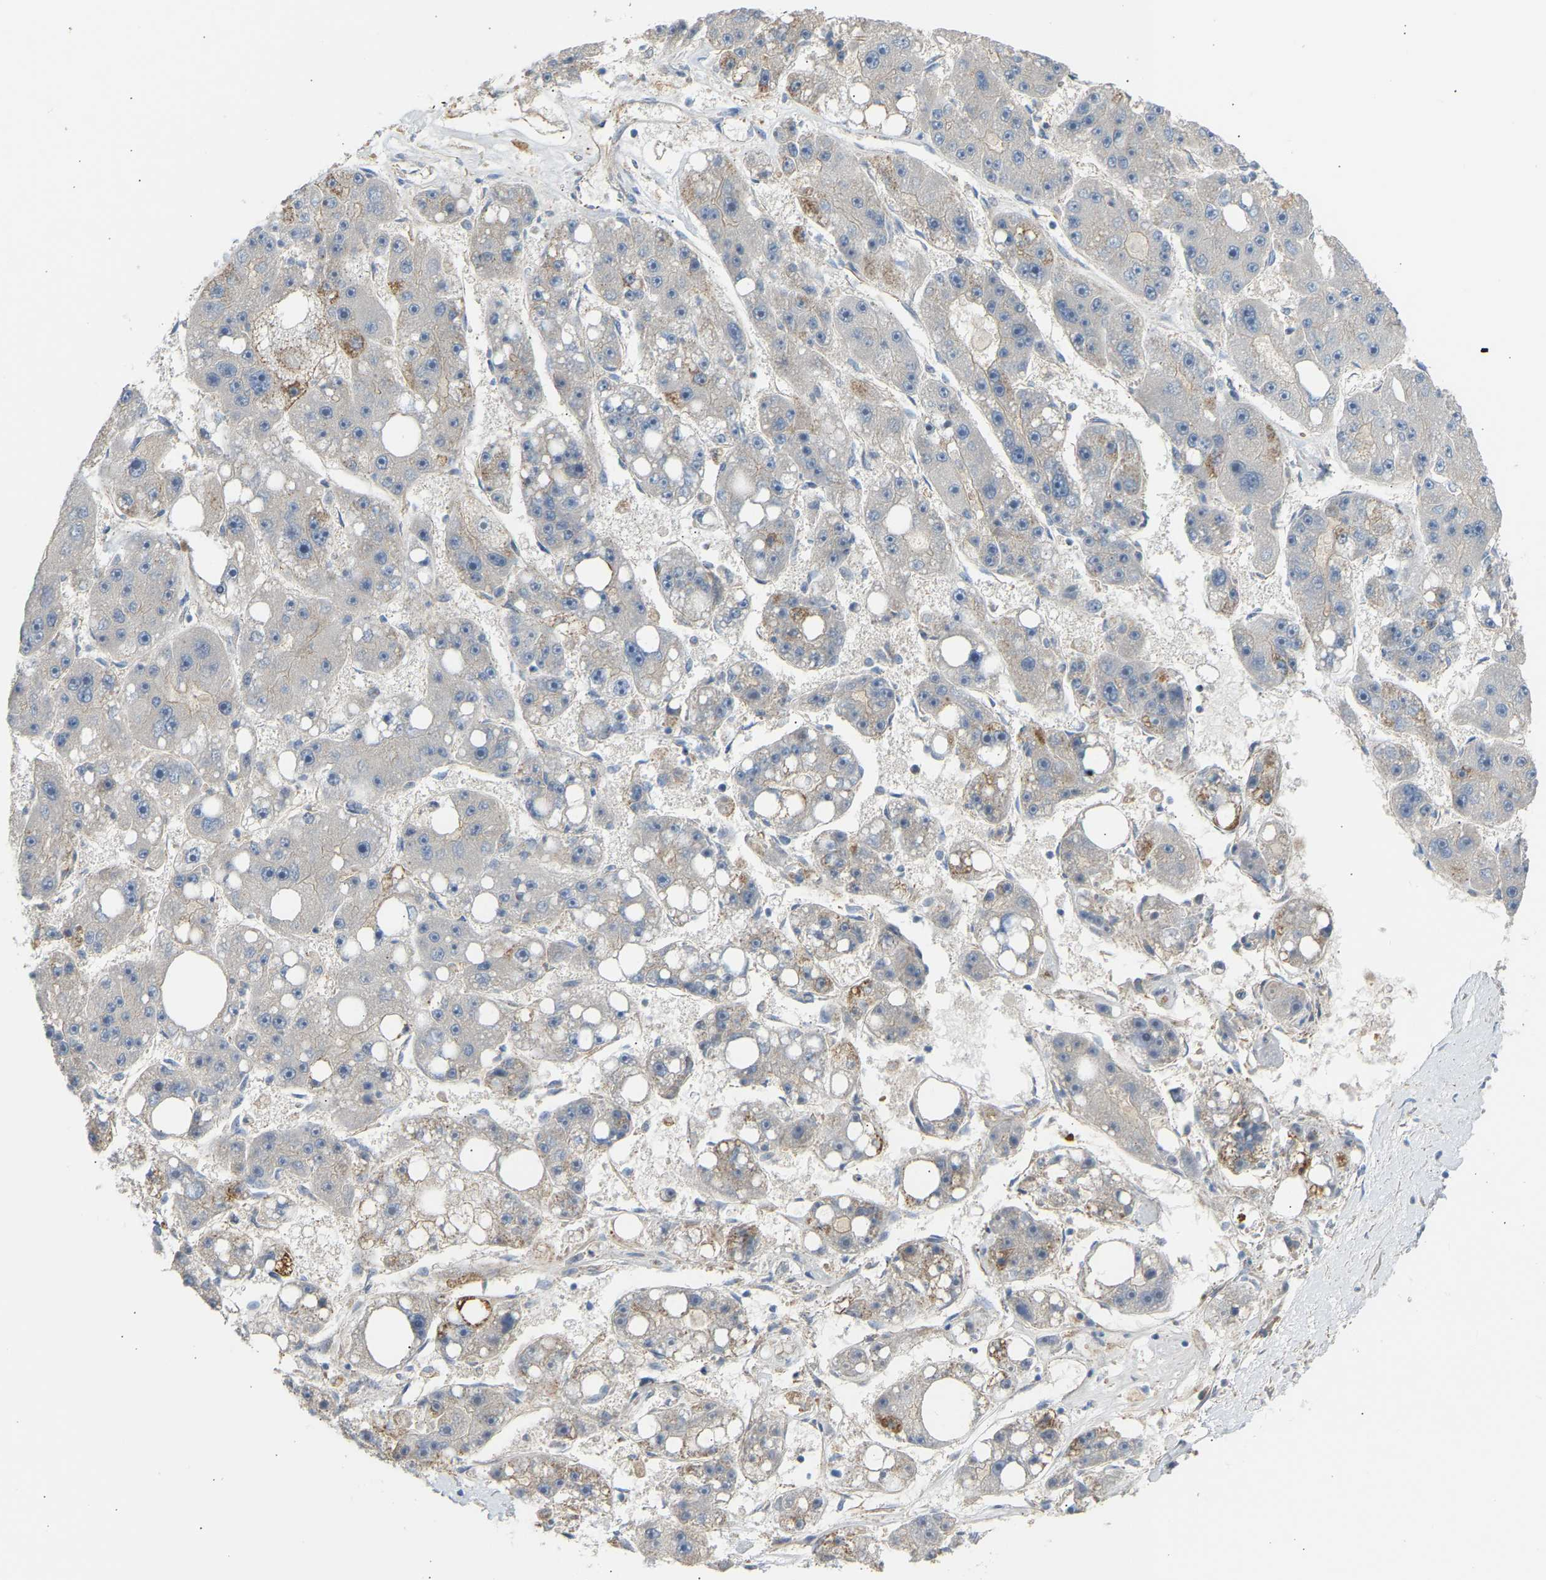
{"staining": {"intensity": "moderate", "quantity": "<25%", "location": "cytoplasmic/membranous"}, "tissue": "liver cancer", "cell_type": "Tumor cells", "image_type": "cancer", "snomed": [{"axis": "morphology", "description": "Carcinoma, Hepatocellular, NOS"}, {"axis": "topography", "description": "Liver"}], "caption": "The photomicrograph reveals a brown stain indicating the presence of a protein in the cytoplasmic/membranous of tumor cells in liver cancer.", "gene": "YIPF2", "patient": {"sex": "female", "age": 61}}